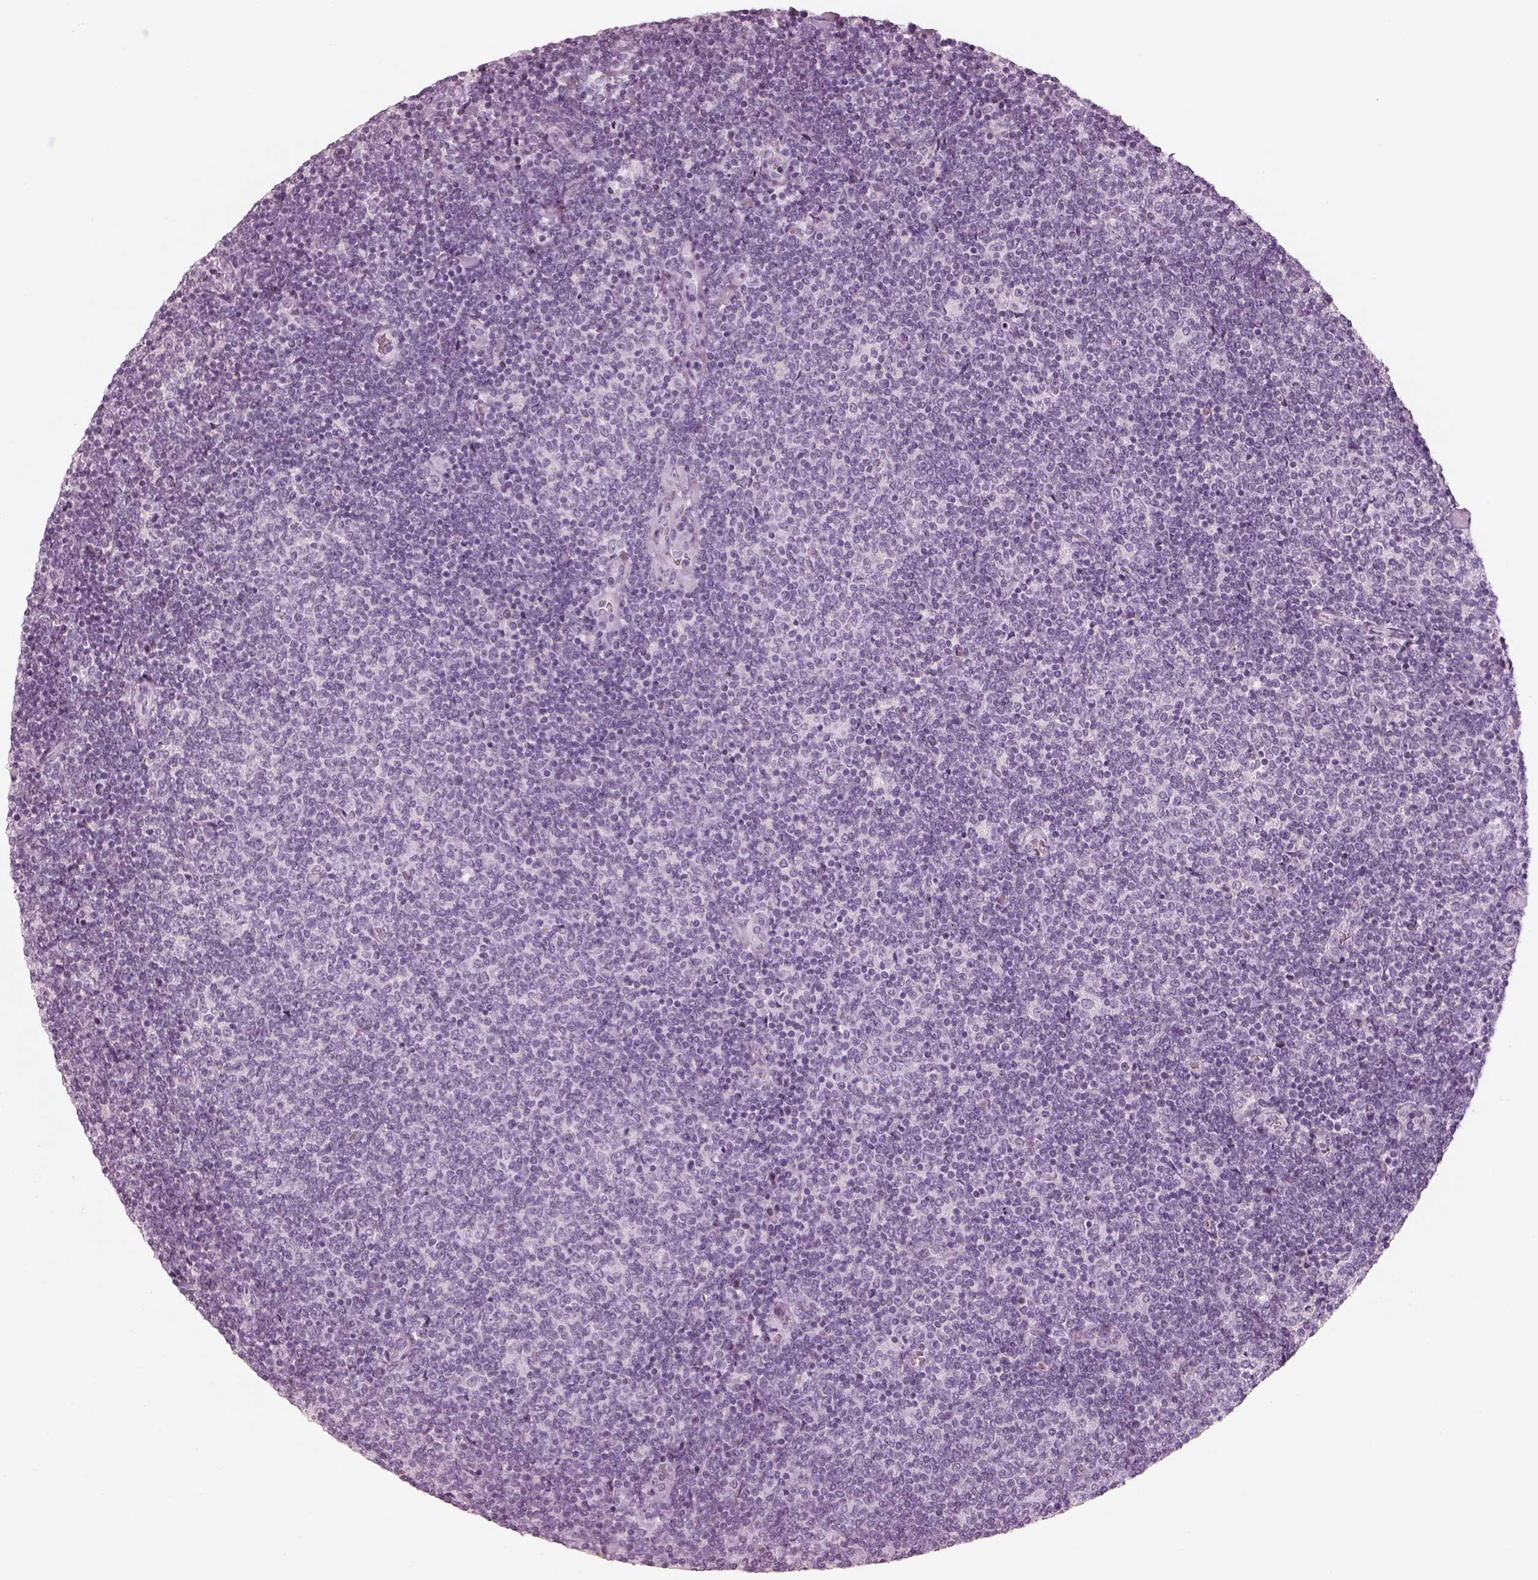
{"staining": {"intensity": "negative", "quantity": "none", "location": "none"}, "tissue": "lymphoma", "cell_type": "Tumor cells", "image_type": "cancer", "snomed": [{"axis": "morphology", "description": "Malignant lymphoma, non-Hodgkin's type, Low grade"}, {"axis": "topography", "description": "Lymph node"}], "caption": "Immunohistochemical staining of human malignant lymphoma, non-Hodgkin's type (low-grade) demonstrates no significant positivity in tumor cells. The staining was performed using DAB (3,3'-diaminobenzidine) to visualize the protein expression in brown, while the nuclei were stained in blue with hematoxylin (Magnification: 20x).", "gene": "OPN4", "patient": {"sex": "male", "age": 52}}